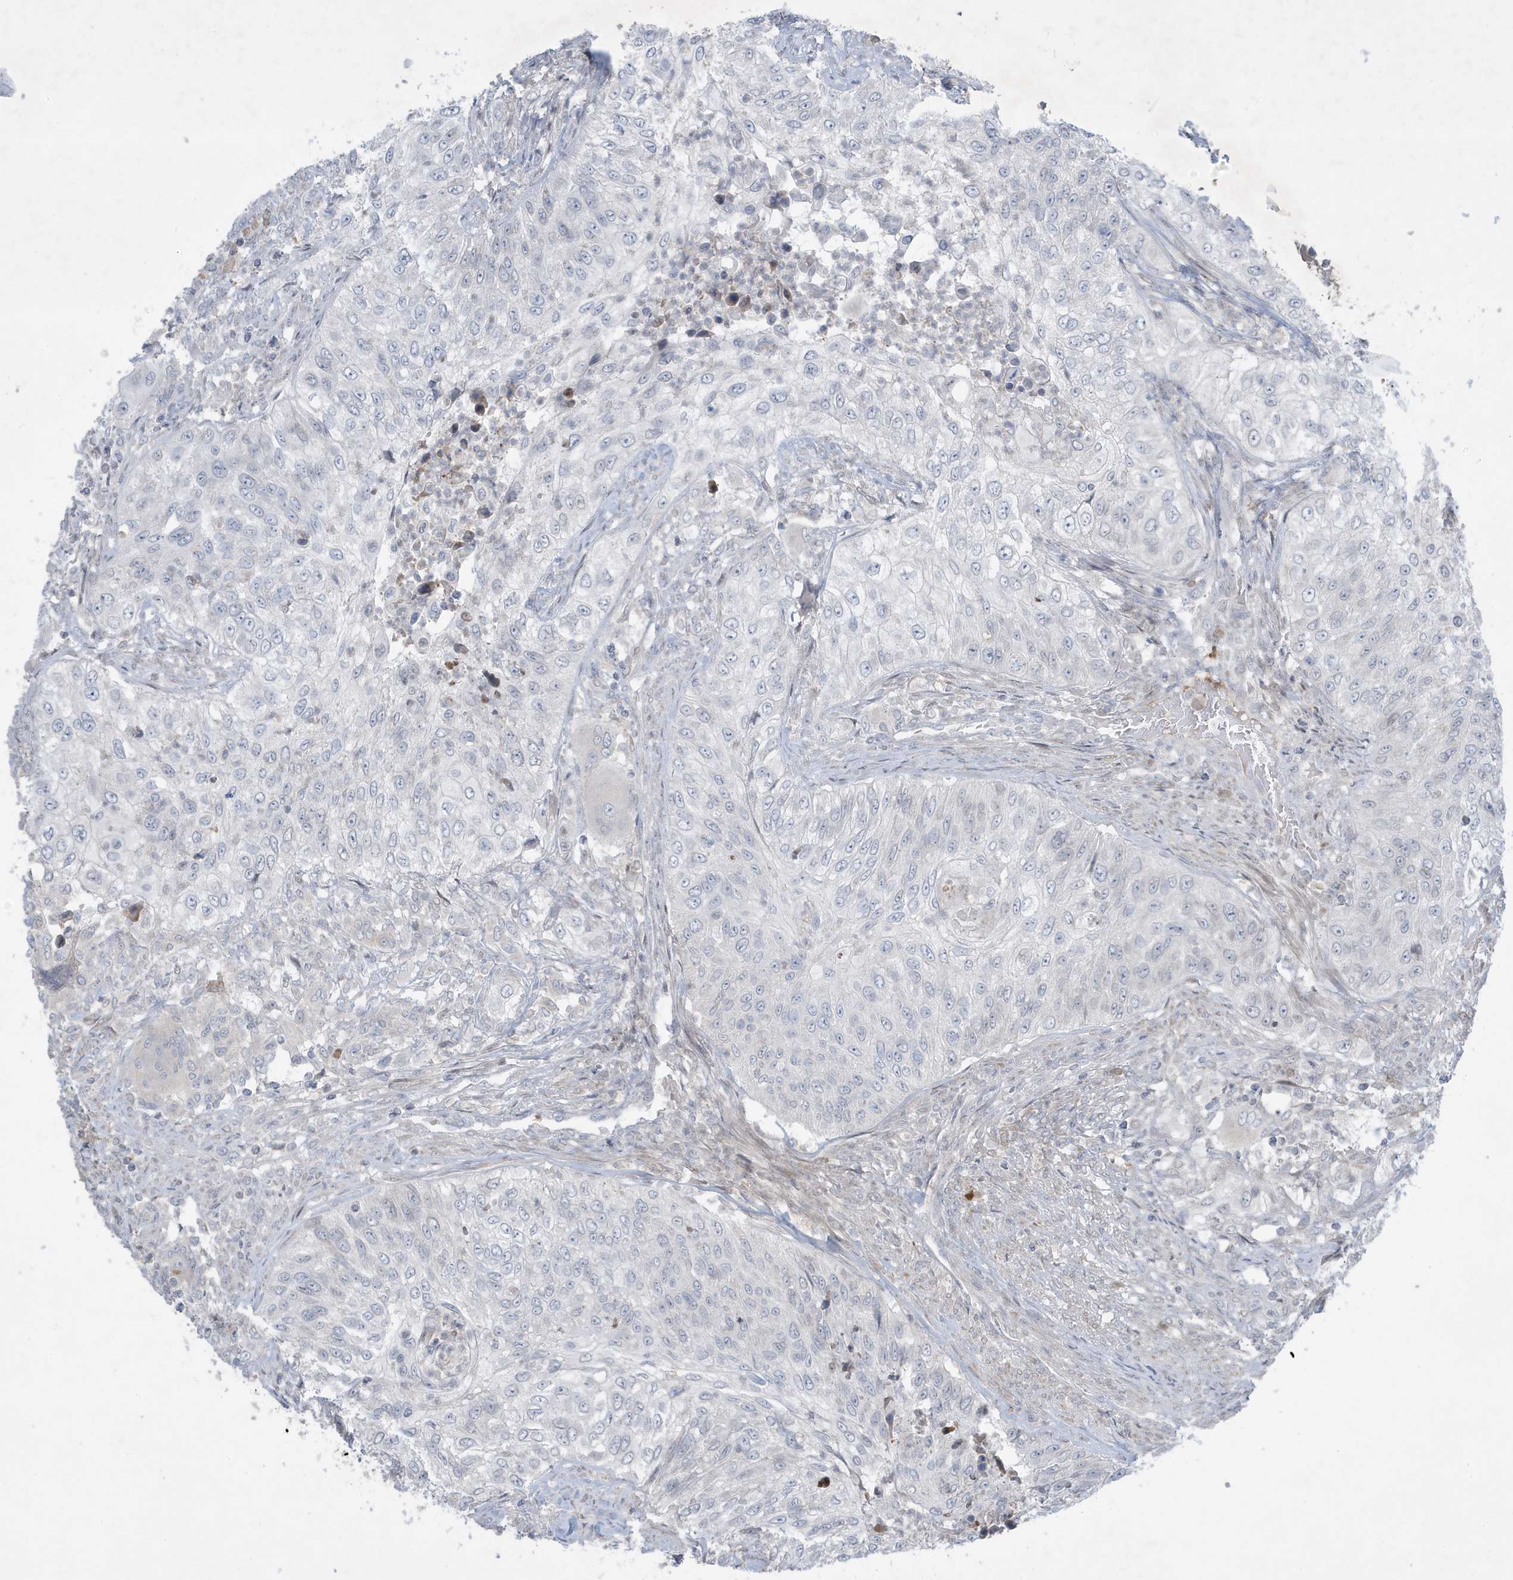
{"staining": {"intensity": "negative", "quantity": "none", "location": "none"}, "tissue": "urothelial cancer", "cell_type": "Tumor cells", "image_type": "cancer", "snomed": [{"axis": "morphology", "description": "Urothelial carcinoma, High grade"}, {"axis": "topography", "description": "Urinary bladder"}], "caption": "Image shows no significant protein expression in tumor cells of urothelial carcinoma (high-grade). The staining is performed using DAB (3,3'-diaminobenzidine) brown chromogen with nuclei counter-stained in using hematoxylin.", "gene": "FNDC1", "patient": {"sex": "female", "age": 60}}